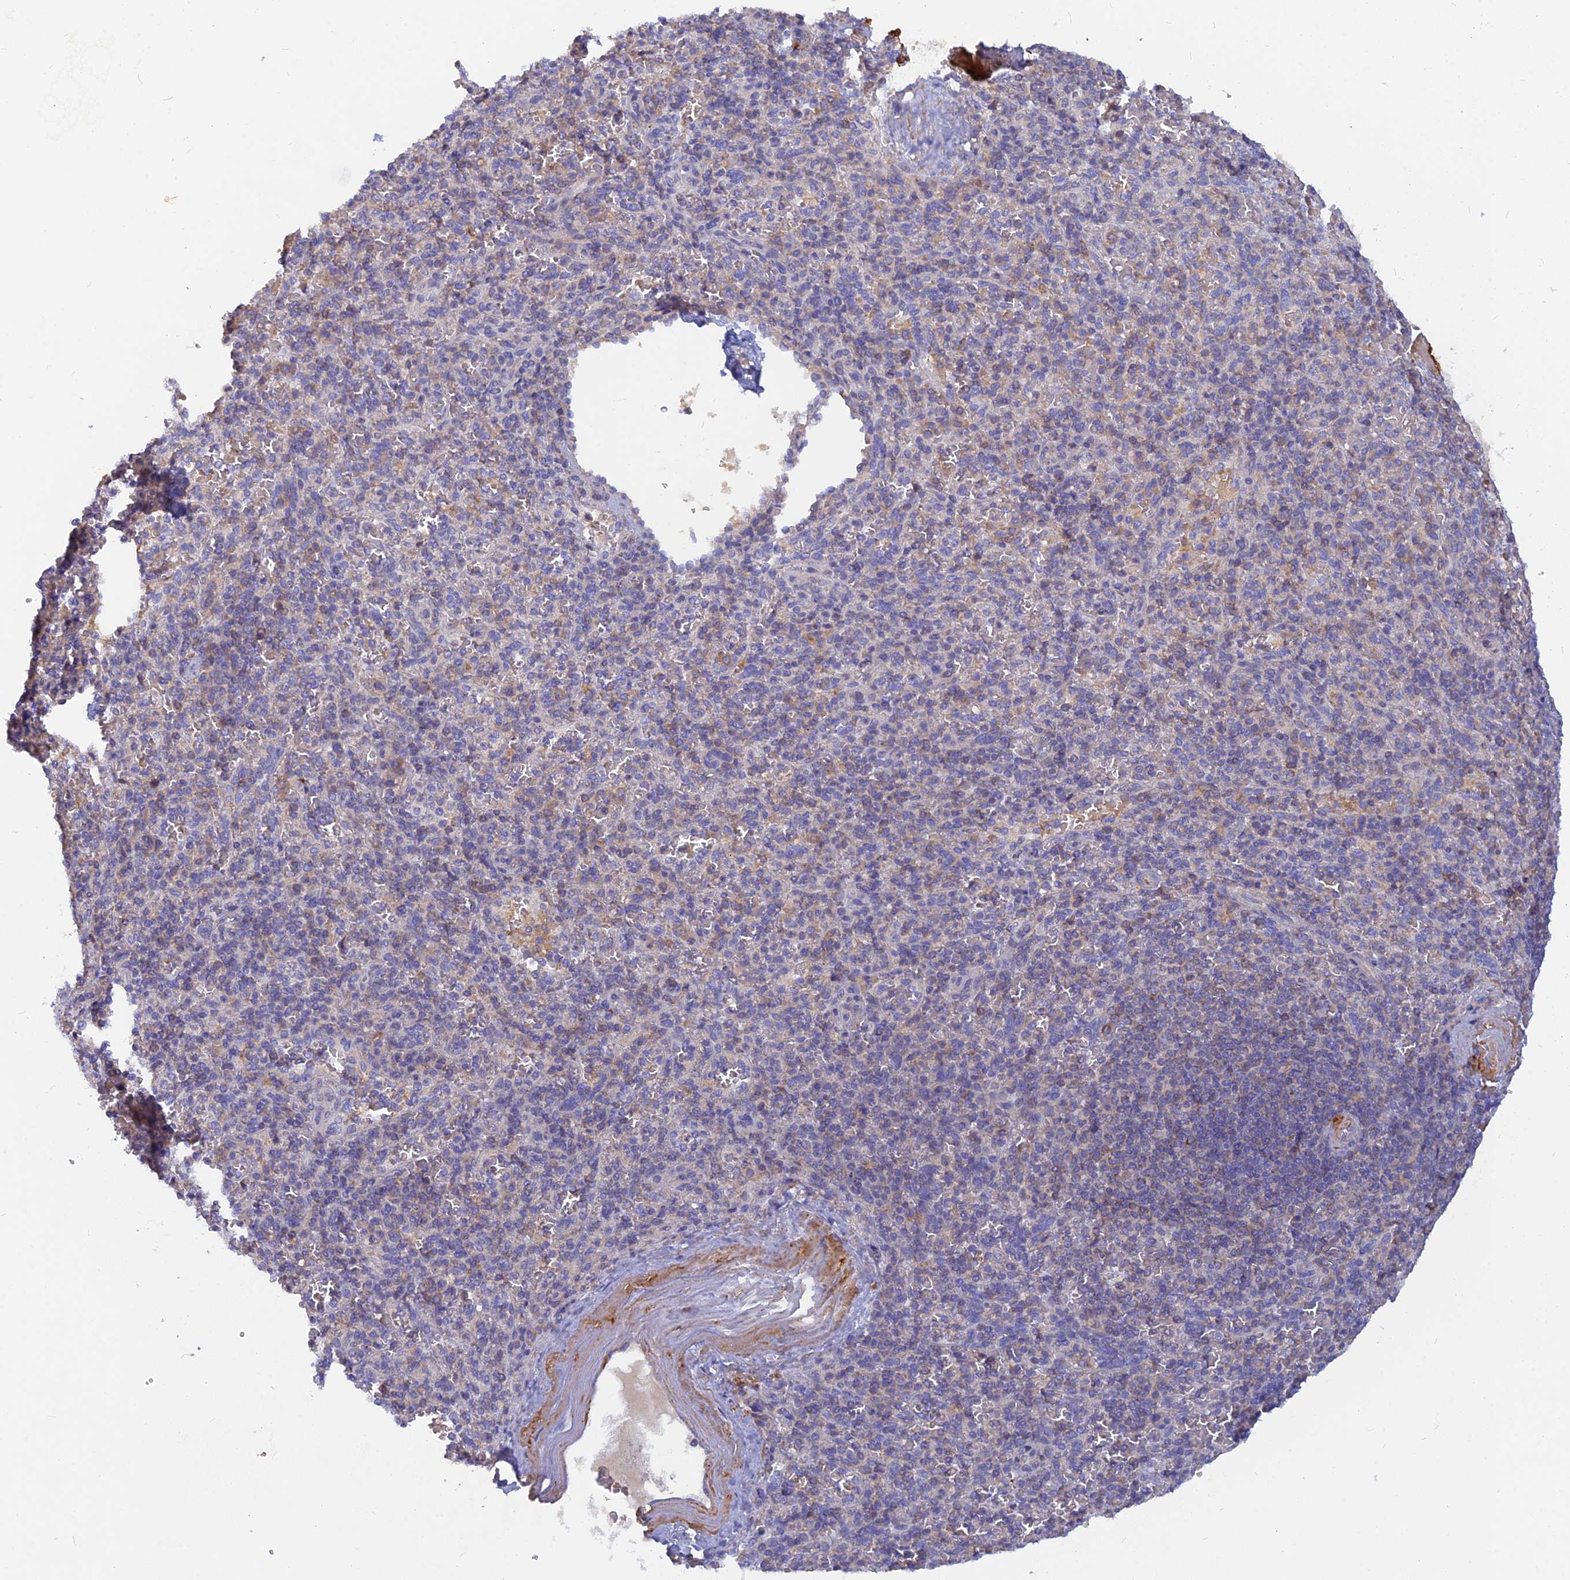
{"staining": {"intensity": "weak", "quantity": "<25%", "location": "cytoplasmic/membranous"}, "tissue": "spleen", "cell_type": "Cells in red pulp", "image_type": "normal", "snomed": [{"axis": "morphology", "description": "Normal tissue, NOS"}, {"axis": "topography", "description": "Spleen"}], "caption": "This is a histopathology image of immunohistochemistry (IHC) staining of normal spleen, which shows no positivity in cells in red pulp.", "gene": "CACNA1B", "patient": {"sex": "male", "age": 82}}